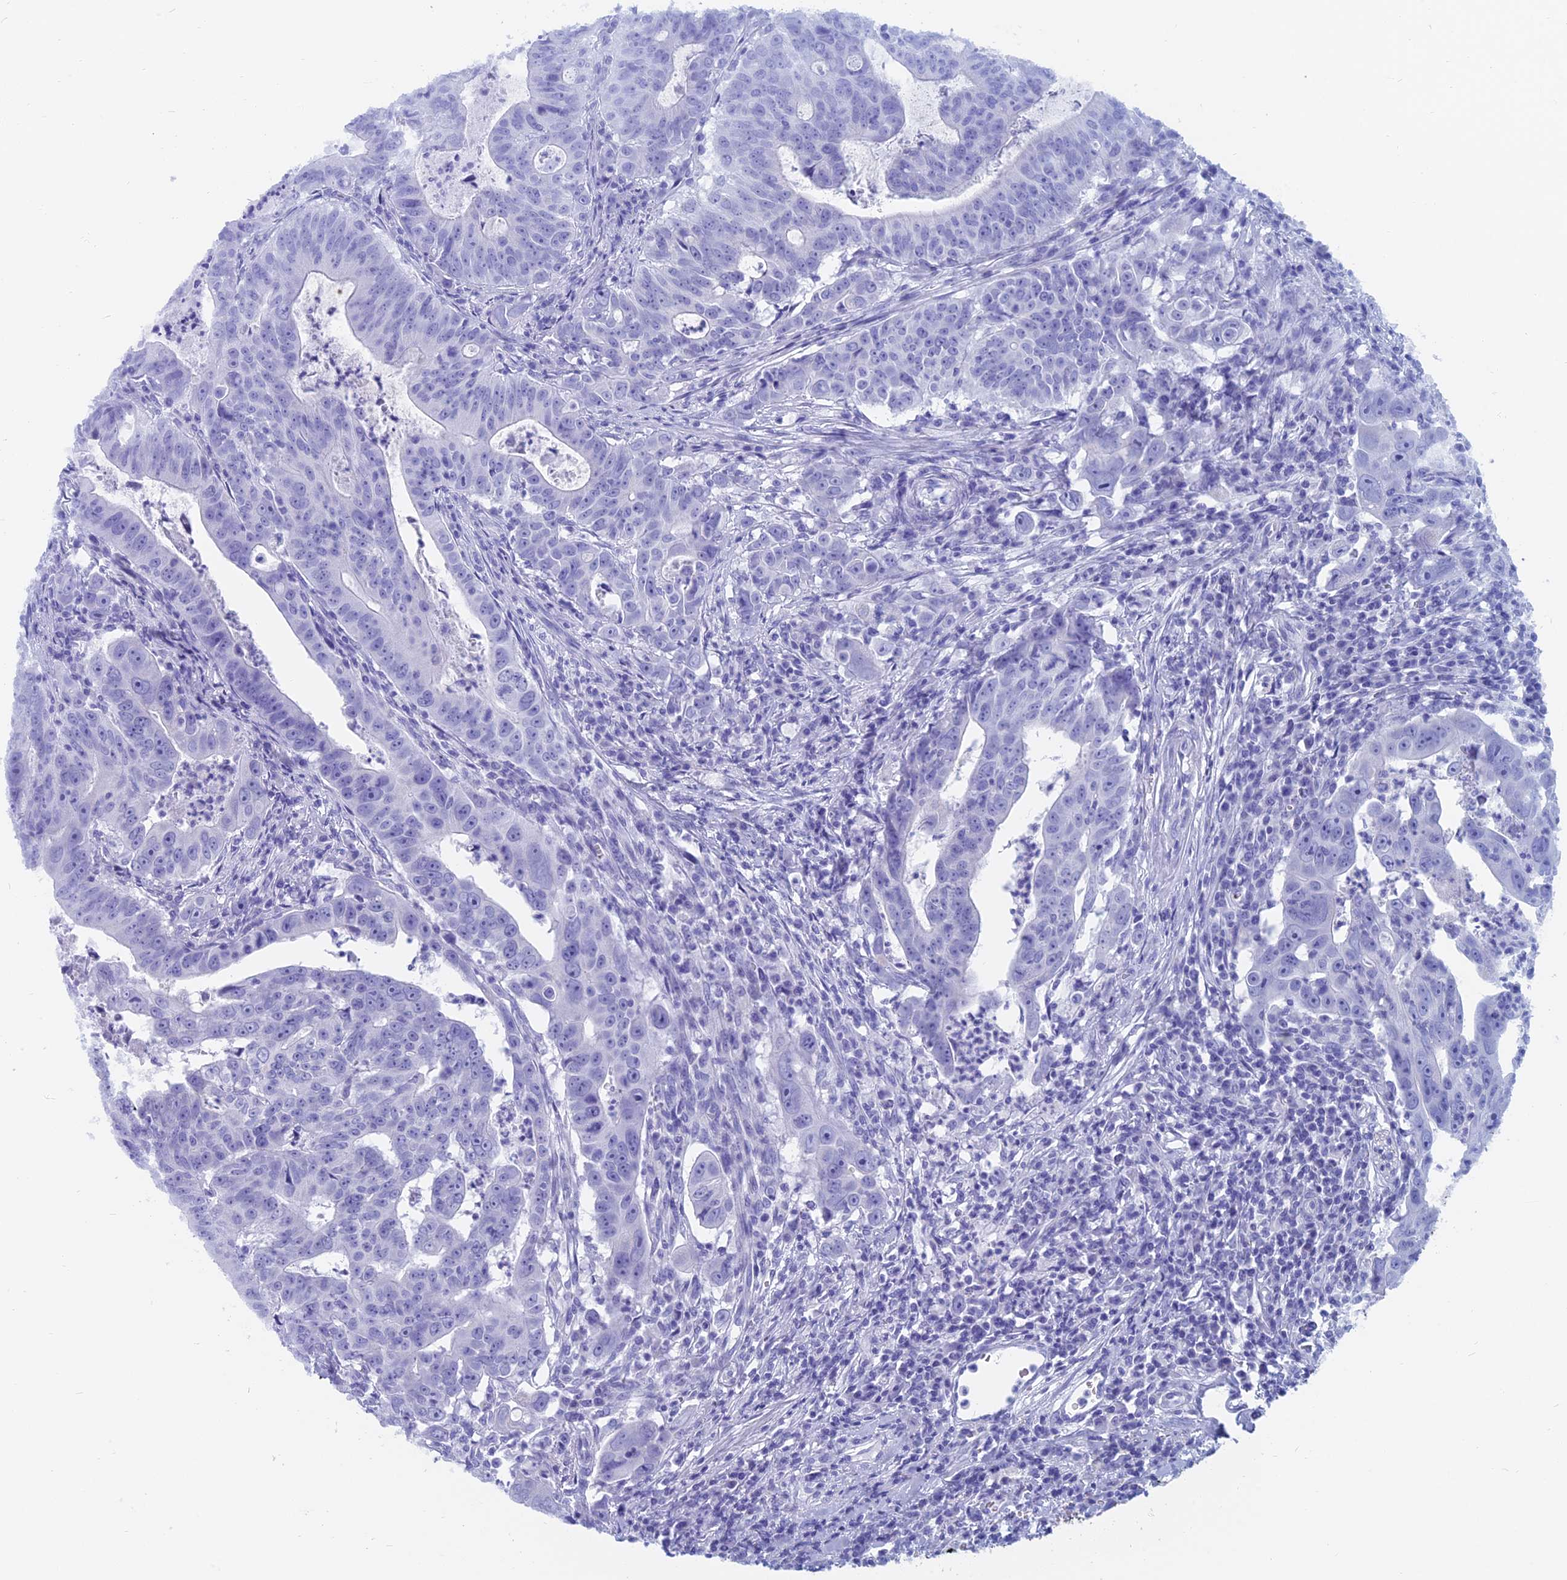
{"staining": {"intensity": "negative", "quantity": "none", "location": "none"}, "tissue": "colorectal cancer", "cell_type": "Tumor cells", "image_type": "cancer", "snomed": [{"axis": "morphology", "description": "Adenocarcinoma, NOS"}, {"axis": "topography", "description": "Rectum"}], "caption": "Histopathology image shows no significant protein expression in tumor cells of colorectal cancer (adenocarcinoma).", "gene": "CAPS", "patient": {"sex": "male", "age": 69}}